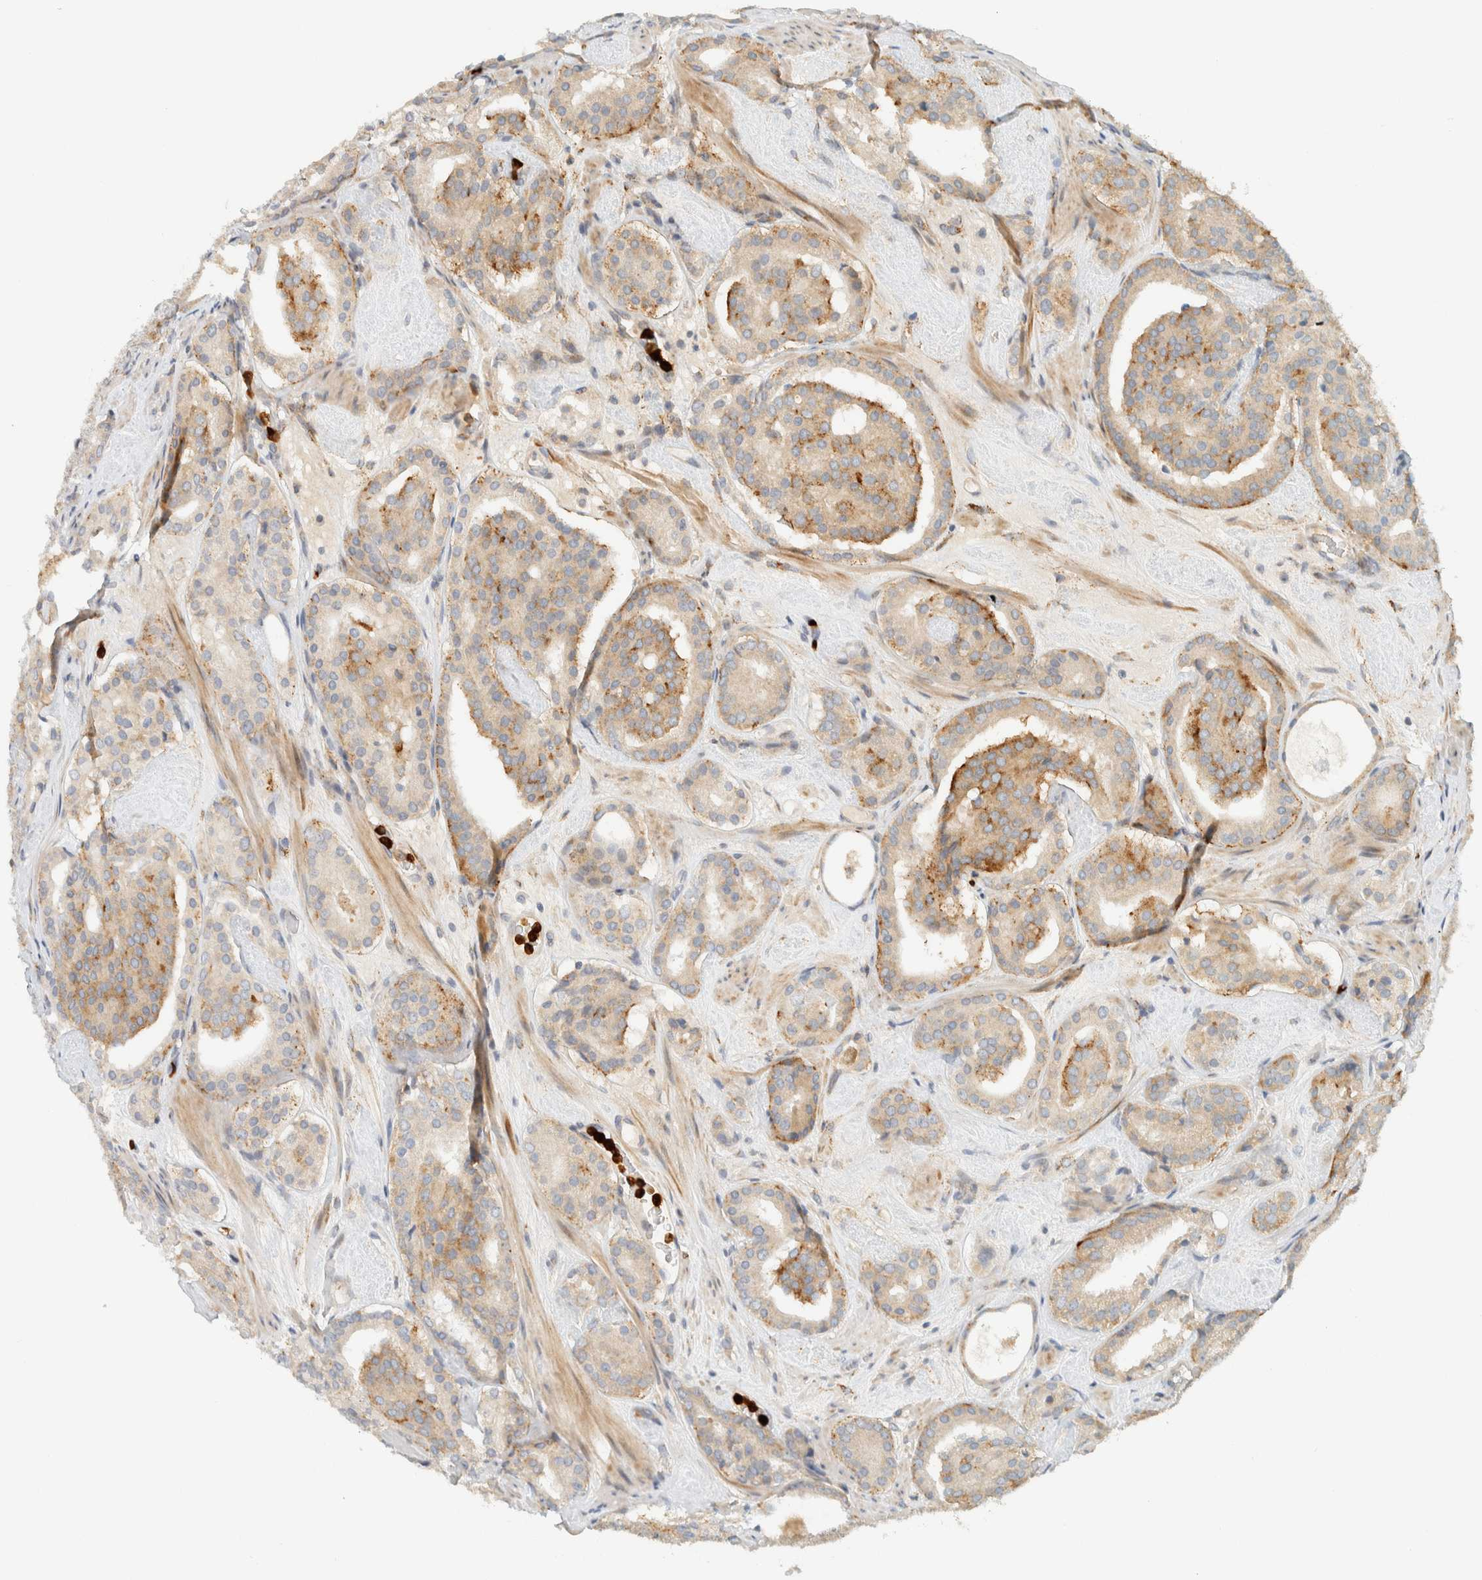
{"staining": {"intensity": "moderate", "quantity": "<25%", "location": "cytoplasmic/membranous"}, "tissue": "prostate cancer", "cell_type": "Tumor cells", "image_type": "cancer", "snomed": [{"axis": "morphology", "description": "Adenocarcinoma, Low grade"}, {"axis": "topography", "description": "Prostate"}], "caption": "Adenocarcinoma (low-grade) (prostate) stained with immunohistochemistry (IHC) reveals moderate cytoplasmic/membranous expression in about <25% of tumor cells. Nuclei are stained in blue.", "gene": "CCDC171", "patient": {"sex": "male", "age": 69}}